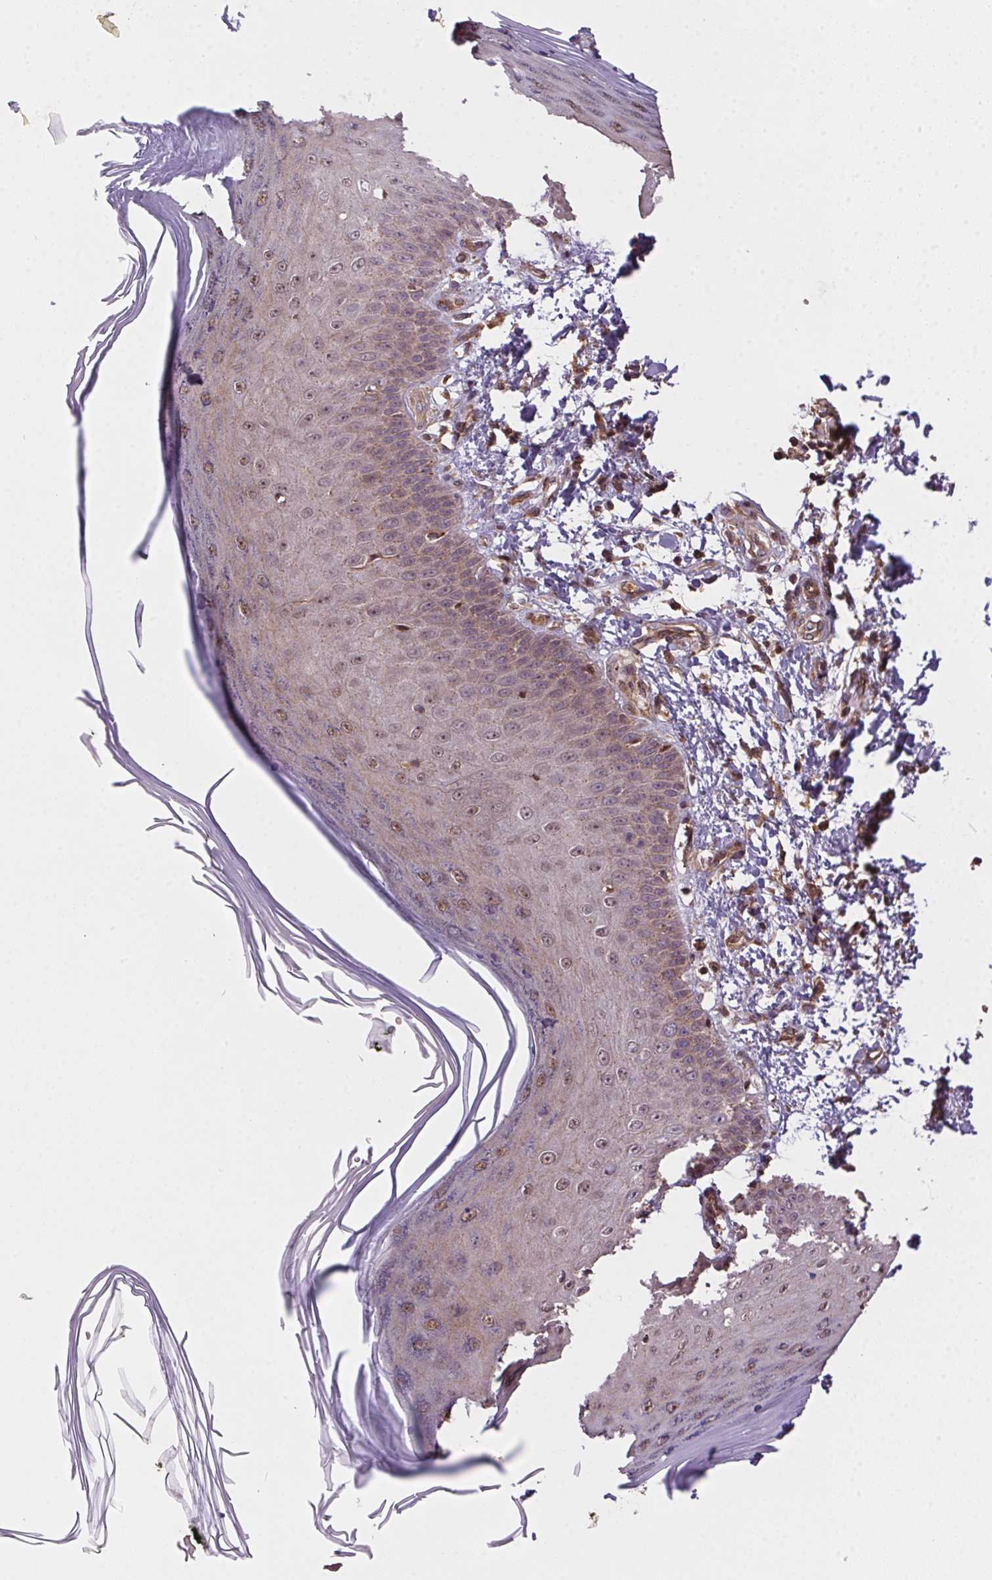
{"staining": {"intensity": "weak", "quantity": ">75%", "location": "cytoplasmic/membranous,nuclear"}, "tissue": "skin", "cell_type": "Fibroblasts", "image_type": "normal", "snomed": [{"axis": "morphology", "description": "Normal tissue, NOS"}, {"axis": "topography", "description": "Skin"}], "caption": "Protein staining demonstrates weak cytoplasmic/membranous,nuclear expression in approximately >75% of fibroblasts in unremarkable skin. The staining was performed using DAB to visualize the protein expression in brown, while the nuclei were stained in blue with hematoxylin (Magnification: 20x).", "gene": "MEX3D", "patient": {"sex": "female", "age": 62}}